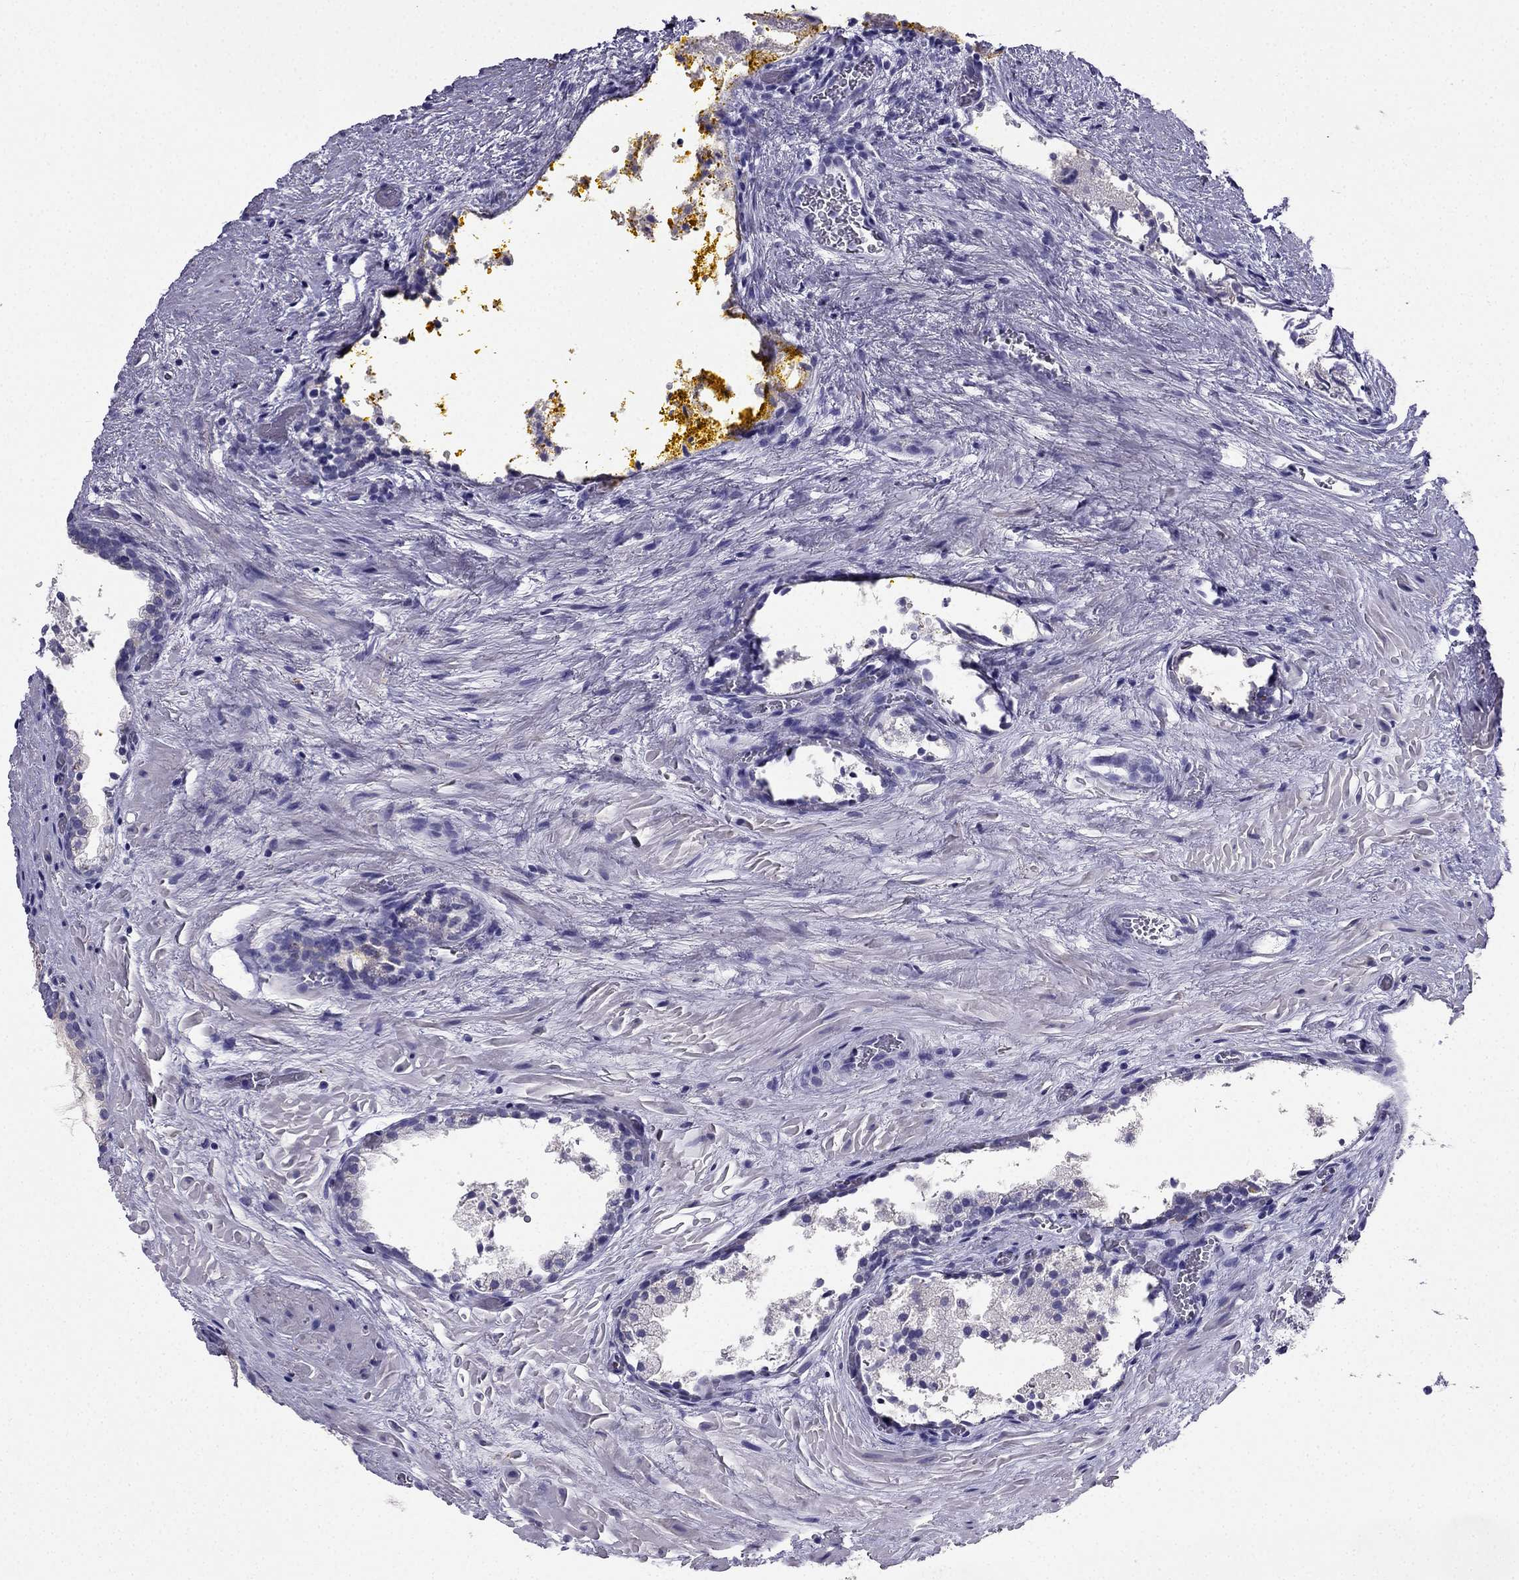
{"staining": {"intensity": "negative", "quantity": "none", "location": "none"}, "tissue": "prostate cancer", "cell_type": "Tumor cells", "image_type": "cancer", "snomed": [{"axis": "morphology", "description": "Adenocarcinoma, NOS"}, {"axis": "topography", "description": "Prostate"}], "caption": "DAB immunohistochemical staining of human prostate cancer shows no significant staining in tumor cells.", "gene": "PTH", "patient": {"sex": "male", "age": 66}}